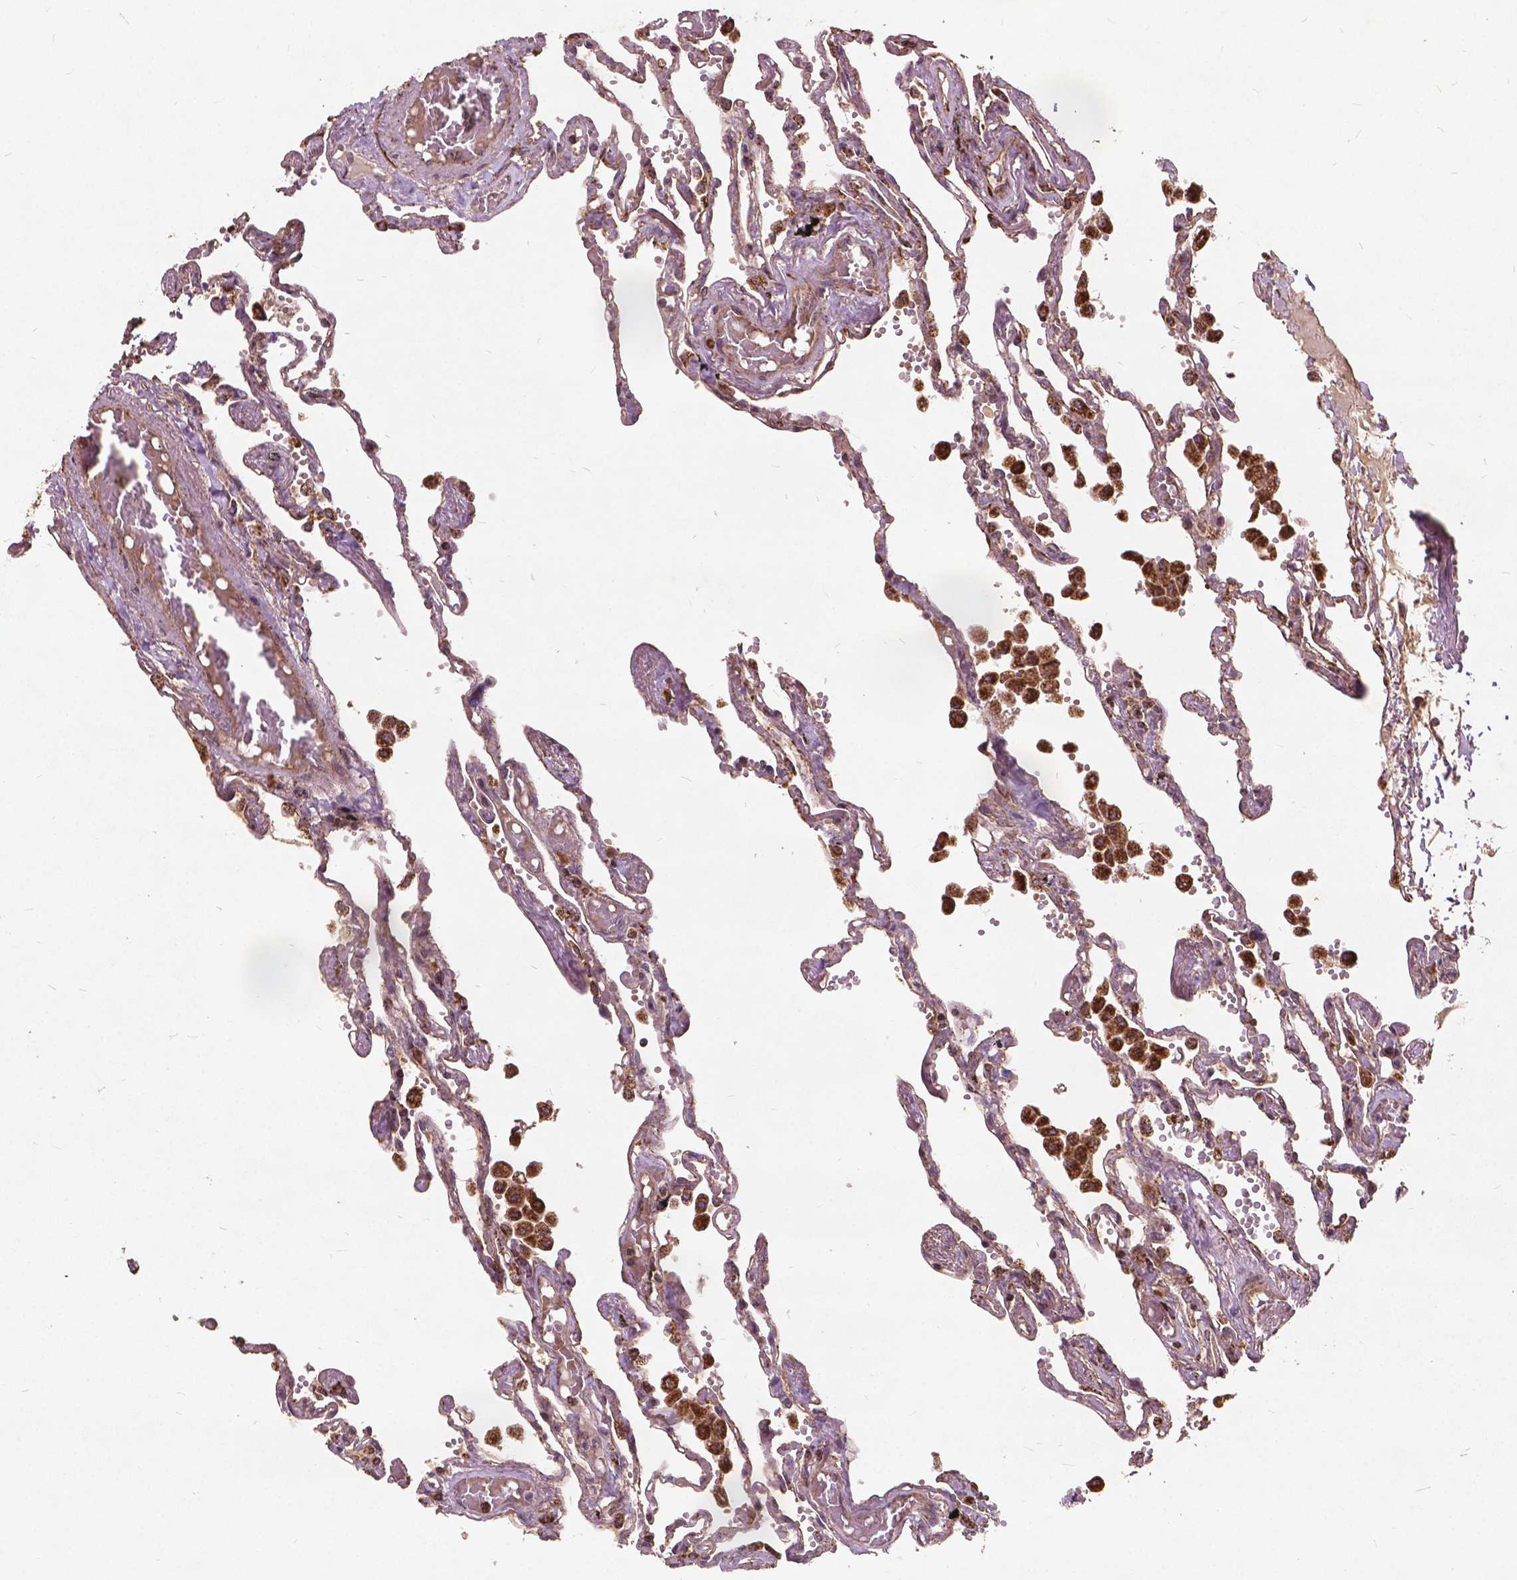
{"staining": {"intensity": "weak", "quantity": "25%-75%", "location": "cytoplasmic/membranous"}, "tissue": "lung", "cell_type": "Alveolar cells", "image_type": "normal", "snomed": [{"axis": "morphology", "description": "Normal tissue, NOS"}, {"axis": "morphology", "description": "Adenocarcinoma, NOS"}, {"axis": "topography", "description": "Cartilage tissue"}, {"axis": "topography", "description": "Lung"}], "caption": "Lung stained with immunohistochemistry (IHC) exhibits weak cytoplasmic/membranous positivity in approximately 25%-75% of alveolar cells.", "gene": "UBXN2A", "patient": {"sex": "female", "age": 67}}